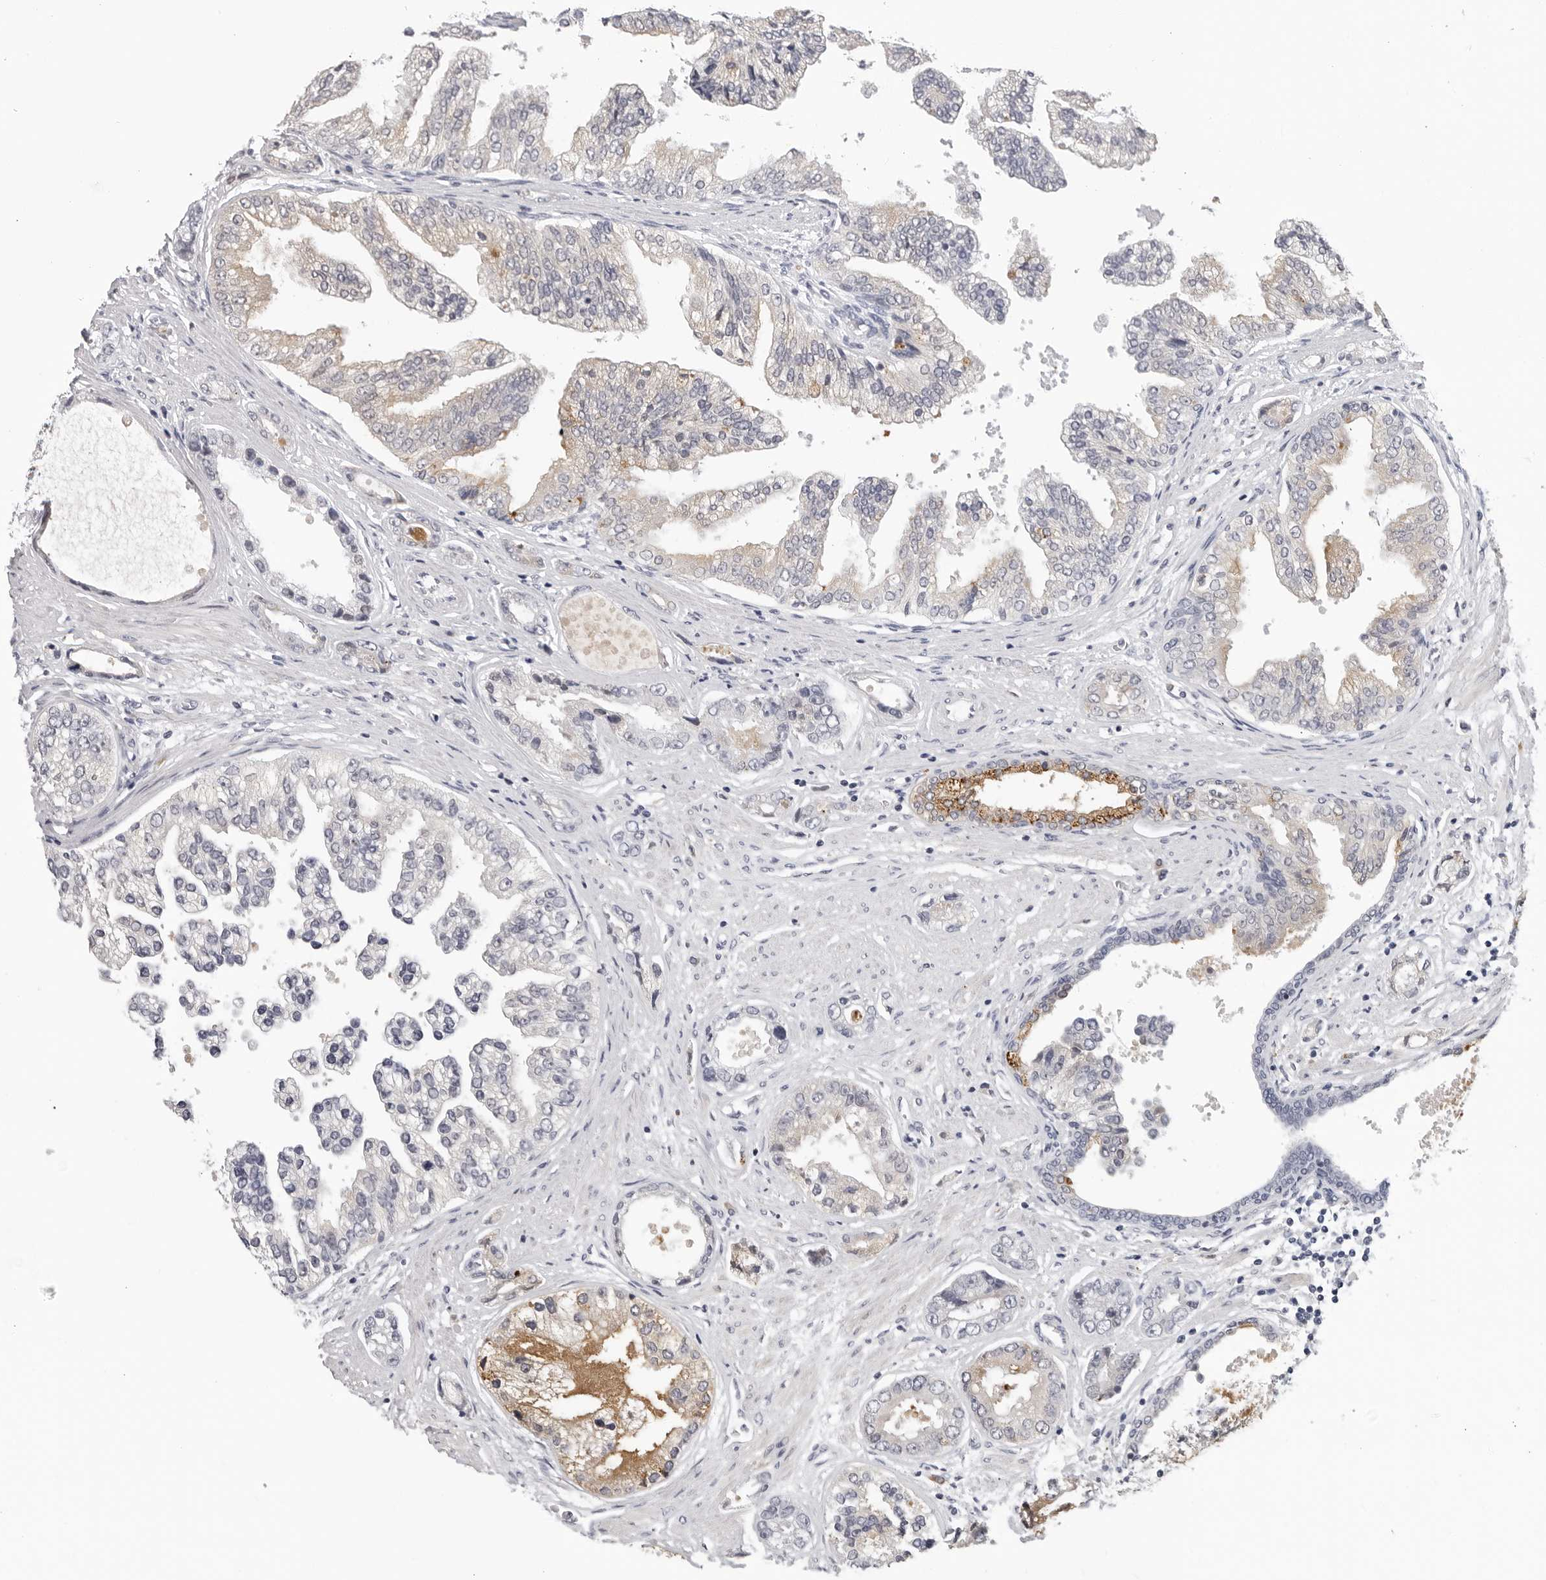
{"staining": {"intensity": "negative", "quantity": "none", "location": "none"}, "tissue": "prostate cancer", "cell_type": "Tumor cells", "image_type": "cancer", "snomed": [{"axis": "morphology", "description": "Adenocarcinoma, High grade"}, {"axis": "topography", "description": "Prostate"}], "caption": "The histopathology image demonstrates no significant expression in tumor cells of prostate cancer.", "gene": "ZNF502", "patient": {"sex": "male", "age": 61}}